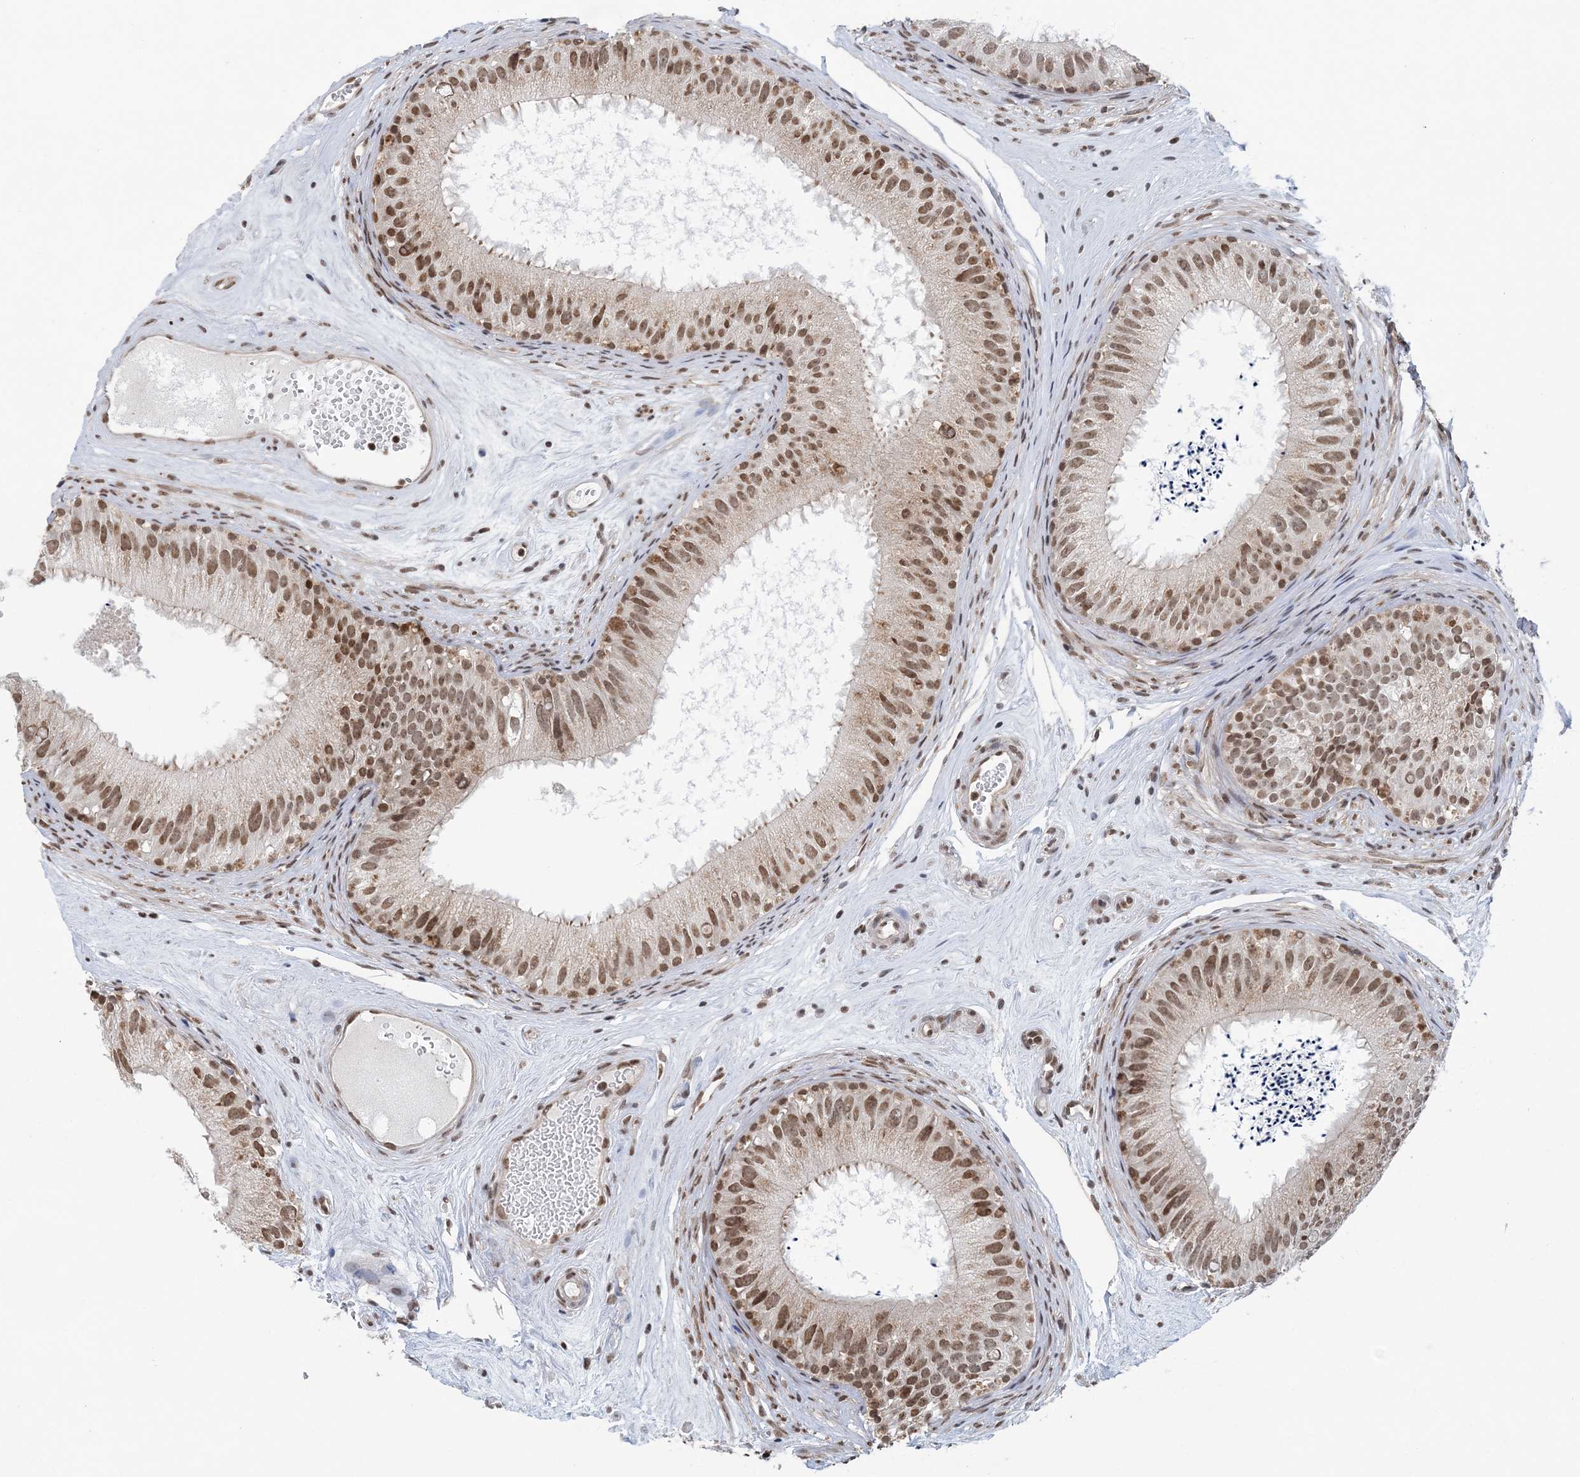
{"staining": {"intensity": "moderate", "quantity": ">75%", "location": "nuclear"}, "tissue": "epididymis", "cell_type": "Glandular cells", "image_type": "normal", "snomed": [{"axis": "morphology", "description": "Normal tissue, NOS"}, {"axis": "topography", "description": "Epididymis"}], "caption": "Brown immunohistochemical staining in unremarkable human epididymis exhibits moderate nuclear expression in approximately >75% of glandular cells.", "gene": "CCDC152", "patient": {"sex": "male", "age": 77}}